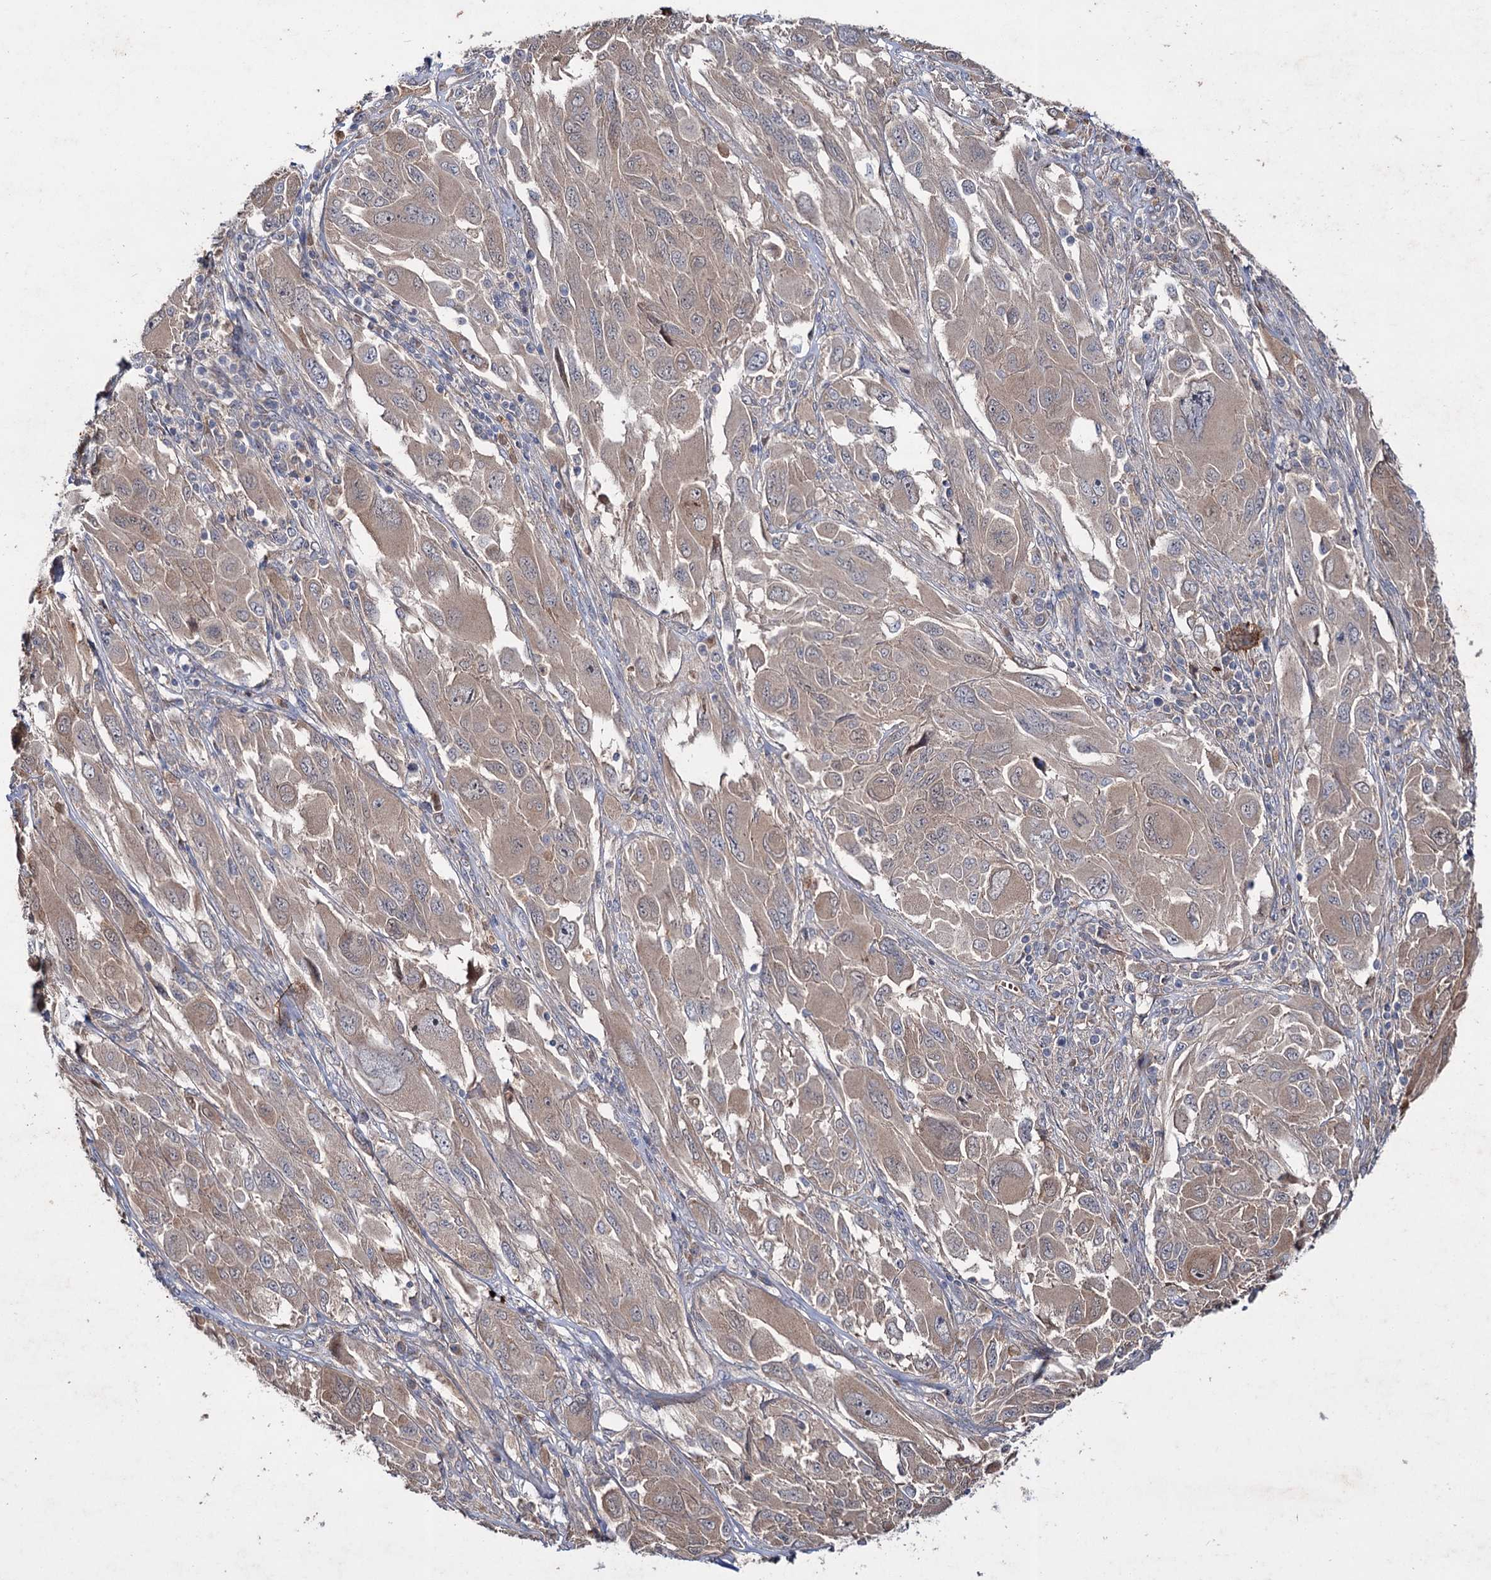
{"staining": {"intensity": "weak", "quantity": ">75%", "location": "cytoplasmic/membranous"}, "tissue": "melanoma", "cell_type": "Tumor cells", "image_type": "cancer", "snomed": [{"axis": "morphology", "description": "Malignant melanoma, NOS"}, {"axis": "topography", "description": "Skin"}], "caption": "Immunohistochemistry image of neoplastic tissue: malignant melanoma stained using immunohistochemistry exhibits low levels of weak protein expression localized specifically in the cytoplasmic/membranous of tumor cells, appearing as a cytoplasmic/membranous brown color.", "gene": "PTPN3", "patient": {"sex": "female", "age": 91}}